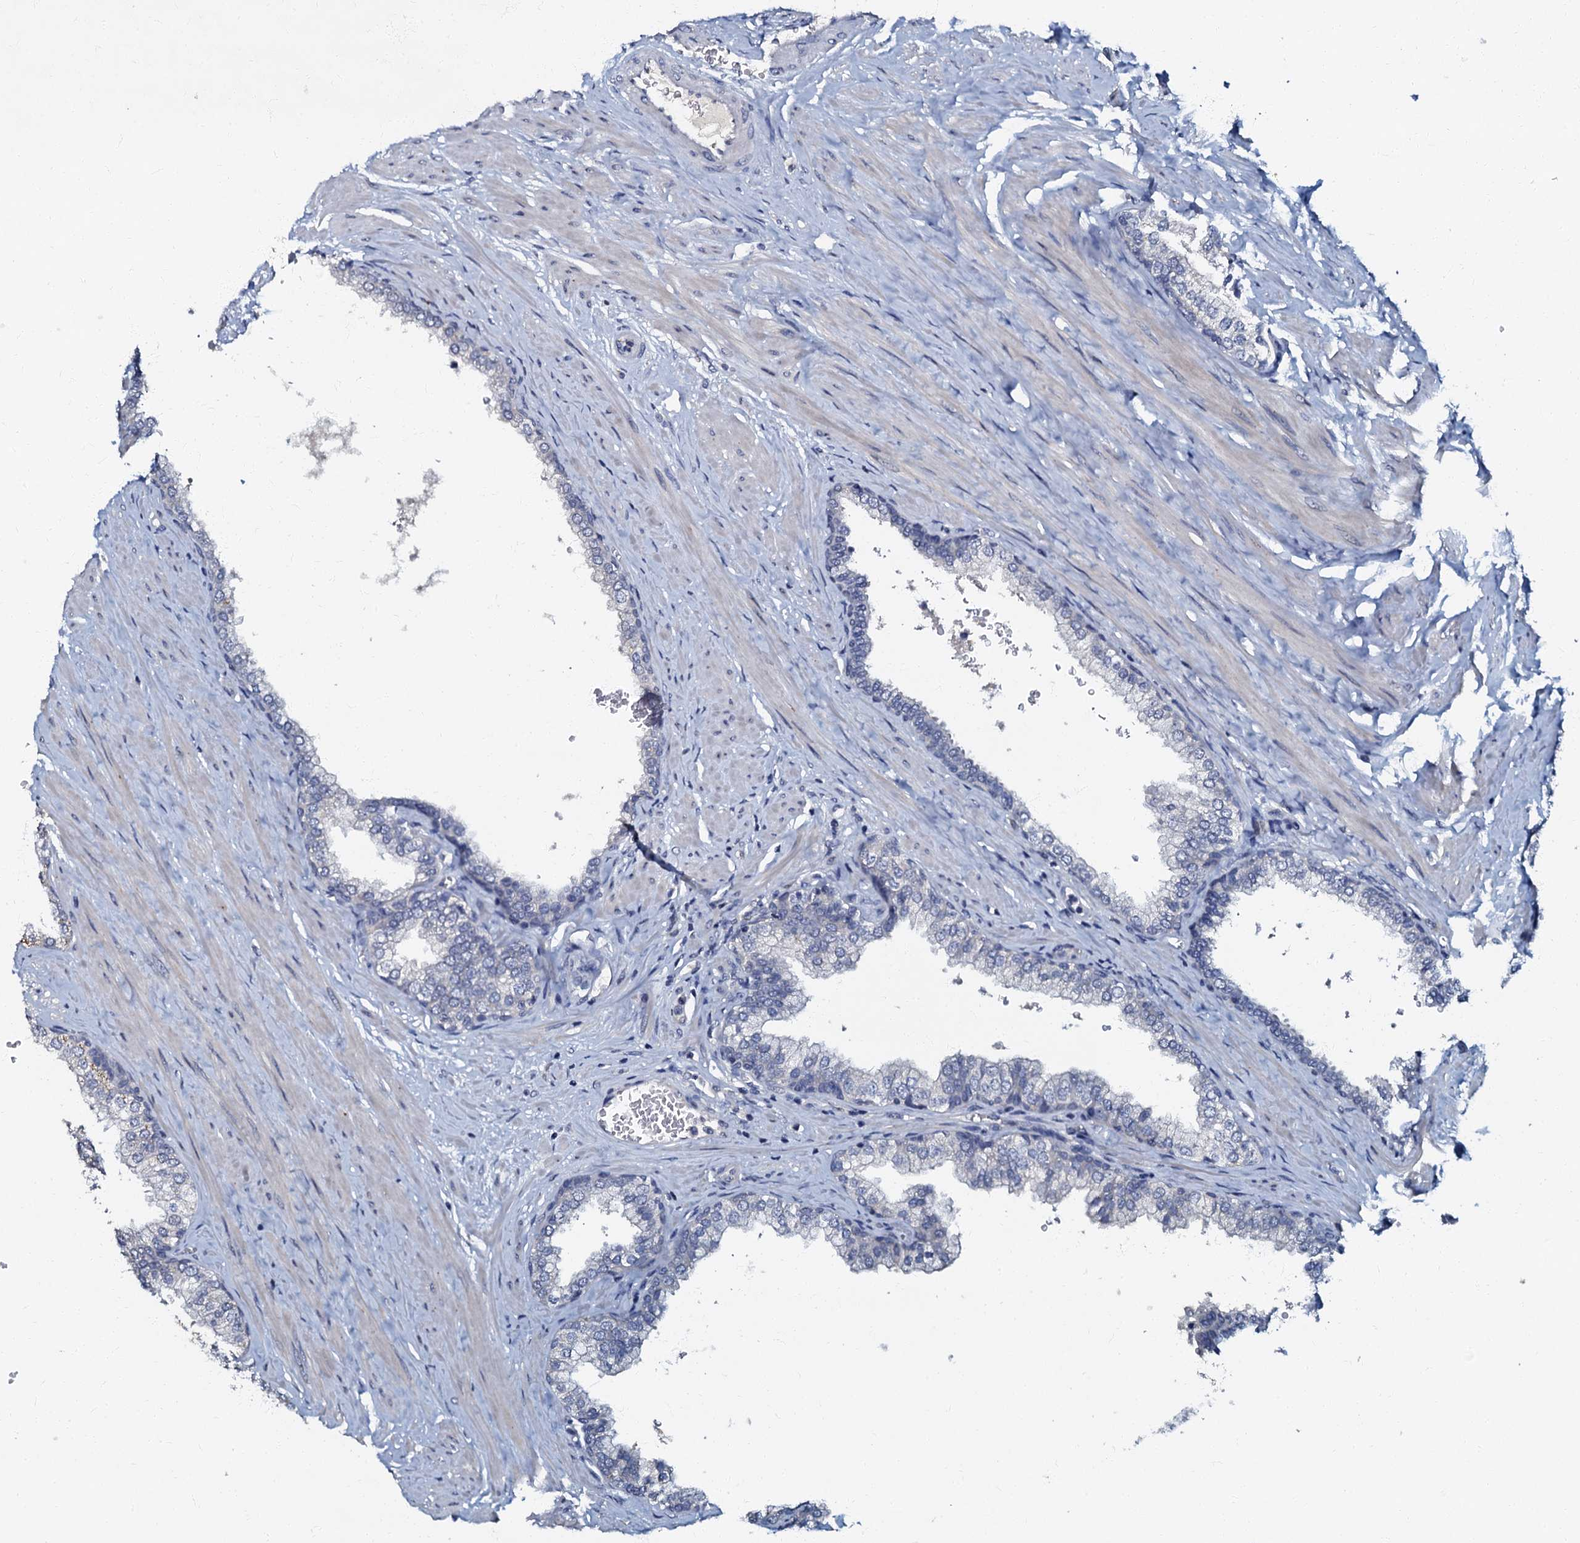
{"staining": {"intensity": "negative", "quantity": "none", "location": "none"}, "tissue": "prostate", "cell_type": "Glandular cells", "image_type": "normal", "snomed": [{"axis": "morphology", "description": "Normal tissue, NOS"}, {"axis": "morphology", "description": "Urothelial carcinoma, Low grade"}, {"axis": "topography", "description": "Urinary bladder"}, {"axis": "topography", "description": "Prostate"}], "caption": "Photomicrograph shows no significant protein positivity in glandular cells of unremarkable prostate. Brightfield microscopy of IHC stained with DAB (brown) and hematoxylin (blue), captured at high magnification.", "gene": "OLAH", "patient": {"sex": "male", "age": 60}}